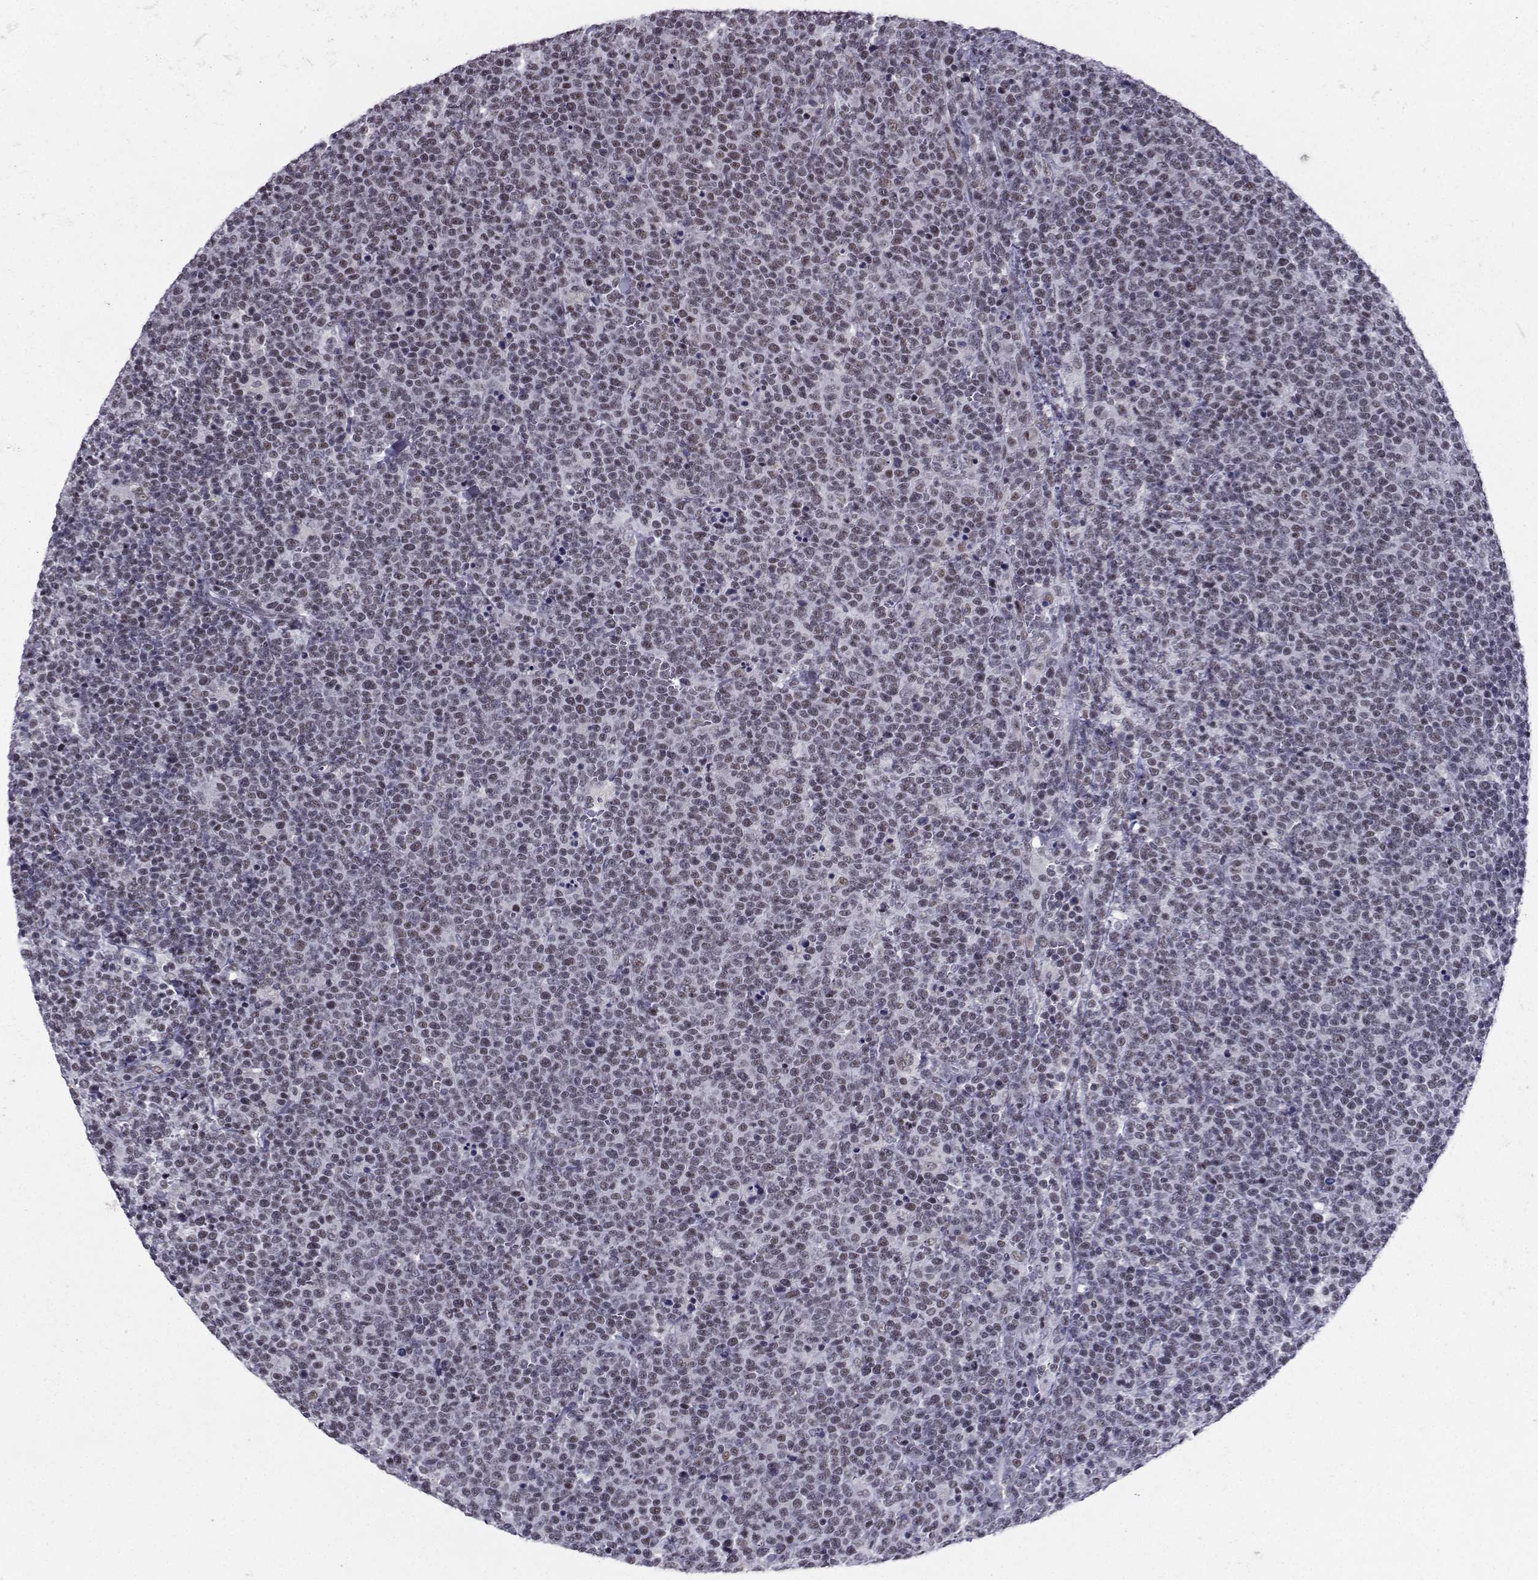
{"staining": {"intensity": "negative", "quantity": "none", "location": "none"}, "tissue": "lymphoma", "cell_type": "Tumor cells", "image_type": "cancer", "snomed": [{"axis": "morphology", "description": "Malignant lymphoma, non-Hodgkin's type, High grade"}, {"axis": "topography", "description": "Lymph node"}], "caption": "This is an IHC image of human high-grade malignant lymphoma, non-Hodgkin's type. There is no expression in tumor cells.", "gene": "LIN28A", "patient": {"sex": "male", "age": 61}}